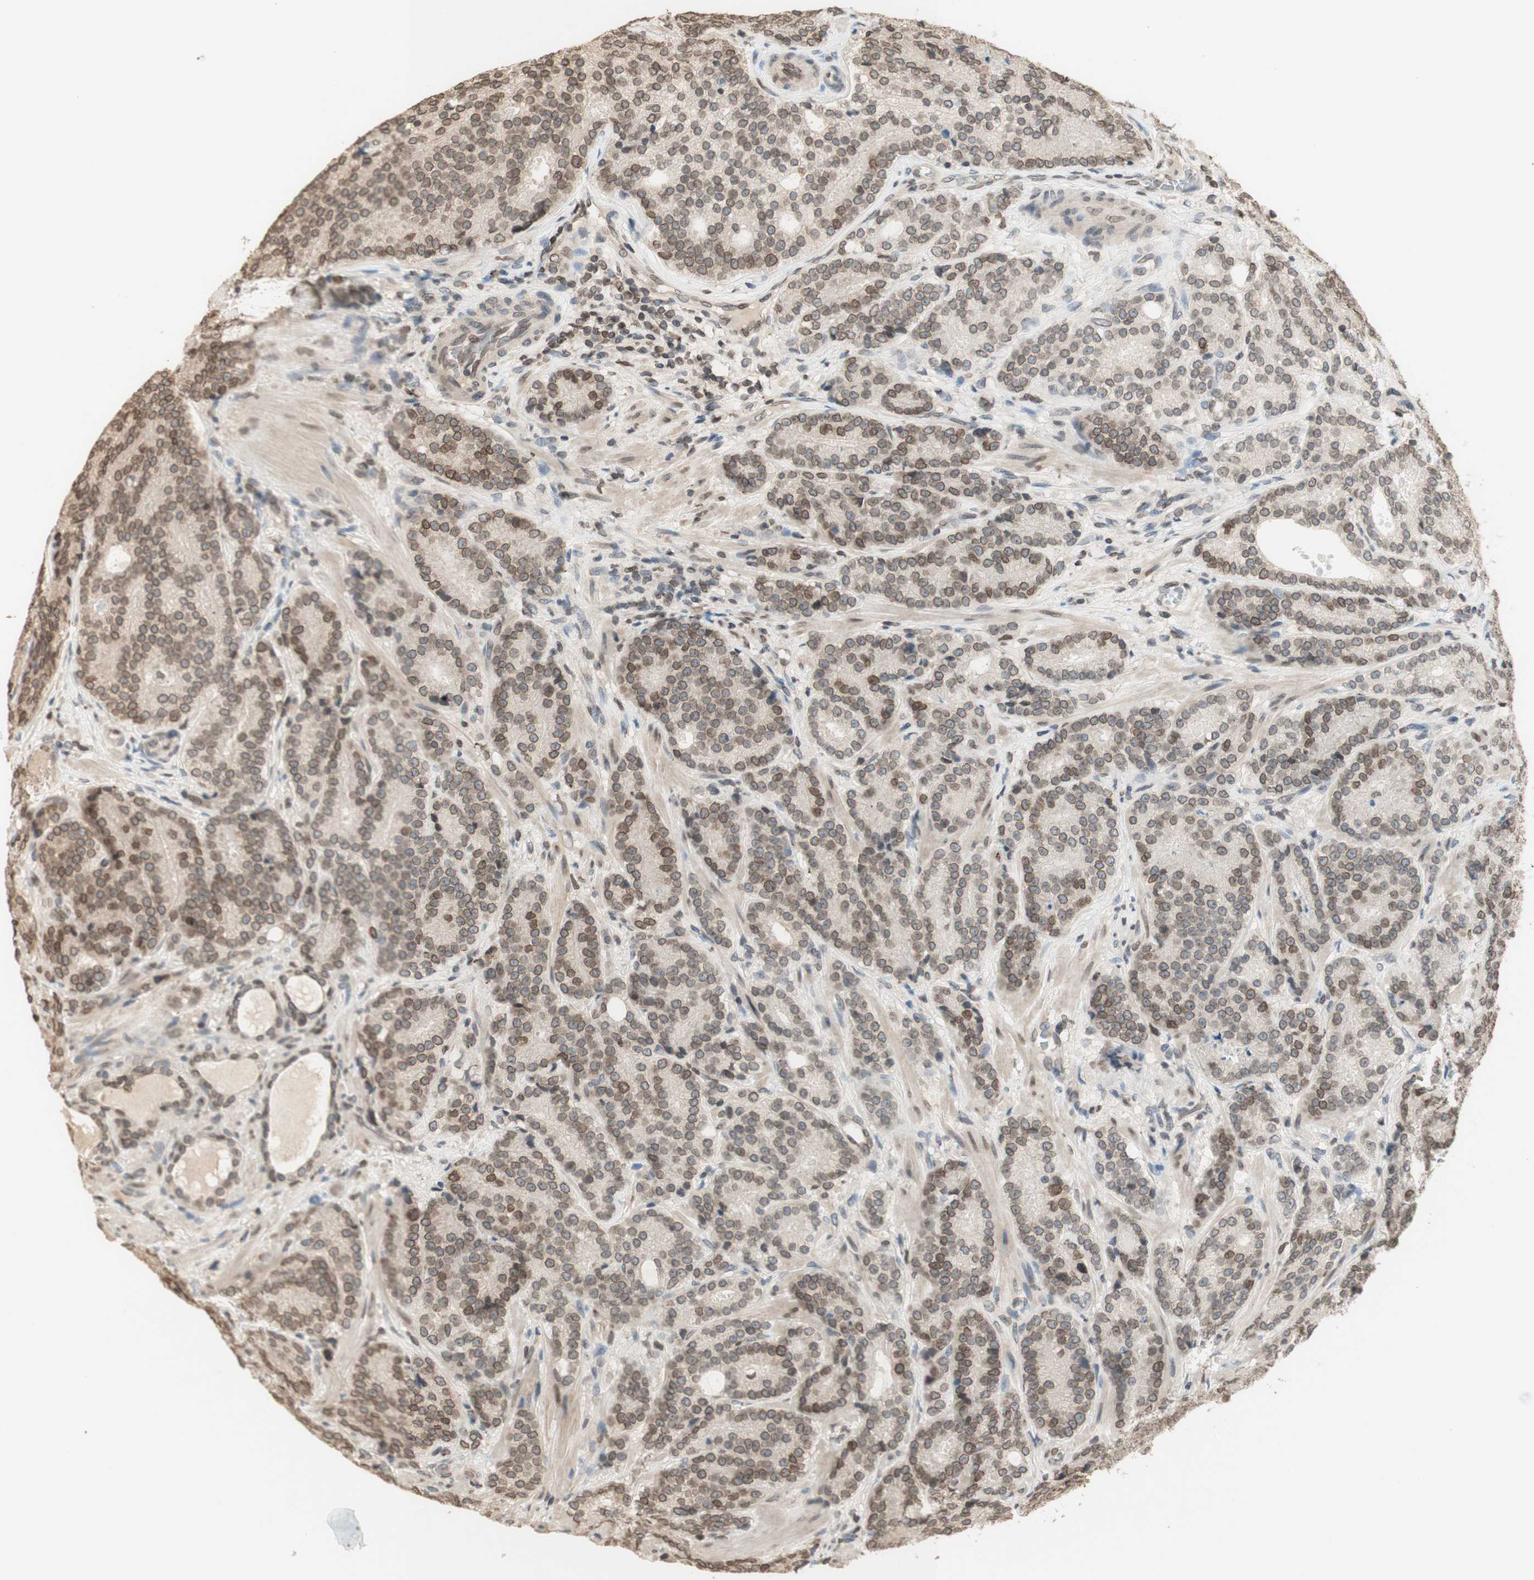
{"staining": {"intensity": "moderate", "quantity": "25%-75%", "location": "cytoplasmic/membranous,nuclear"}, "tissue": "prostate cancer", "cell_type": "Tumor cells", "image_type": "cancer", "snomed": [{"axis": "morphology", "description": "Adenocarcinoma, High grade"}, {"axis": "topography", "description": "Prostate"}], "caption": "Immunohistochemistry micrograph of prostate cancer stained for a protein (brown), which reveals medium levels of moderate cytoplasmic/membranous and nuclear staining in about 25%-75% of tumor cells.", "gene": "TMPO", "patient": {"sex": "male", "age": 61}}